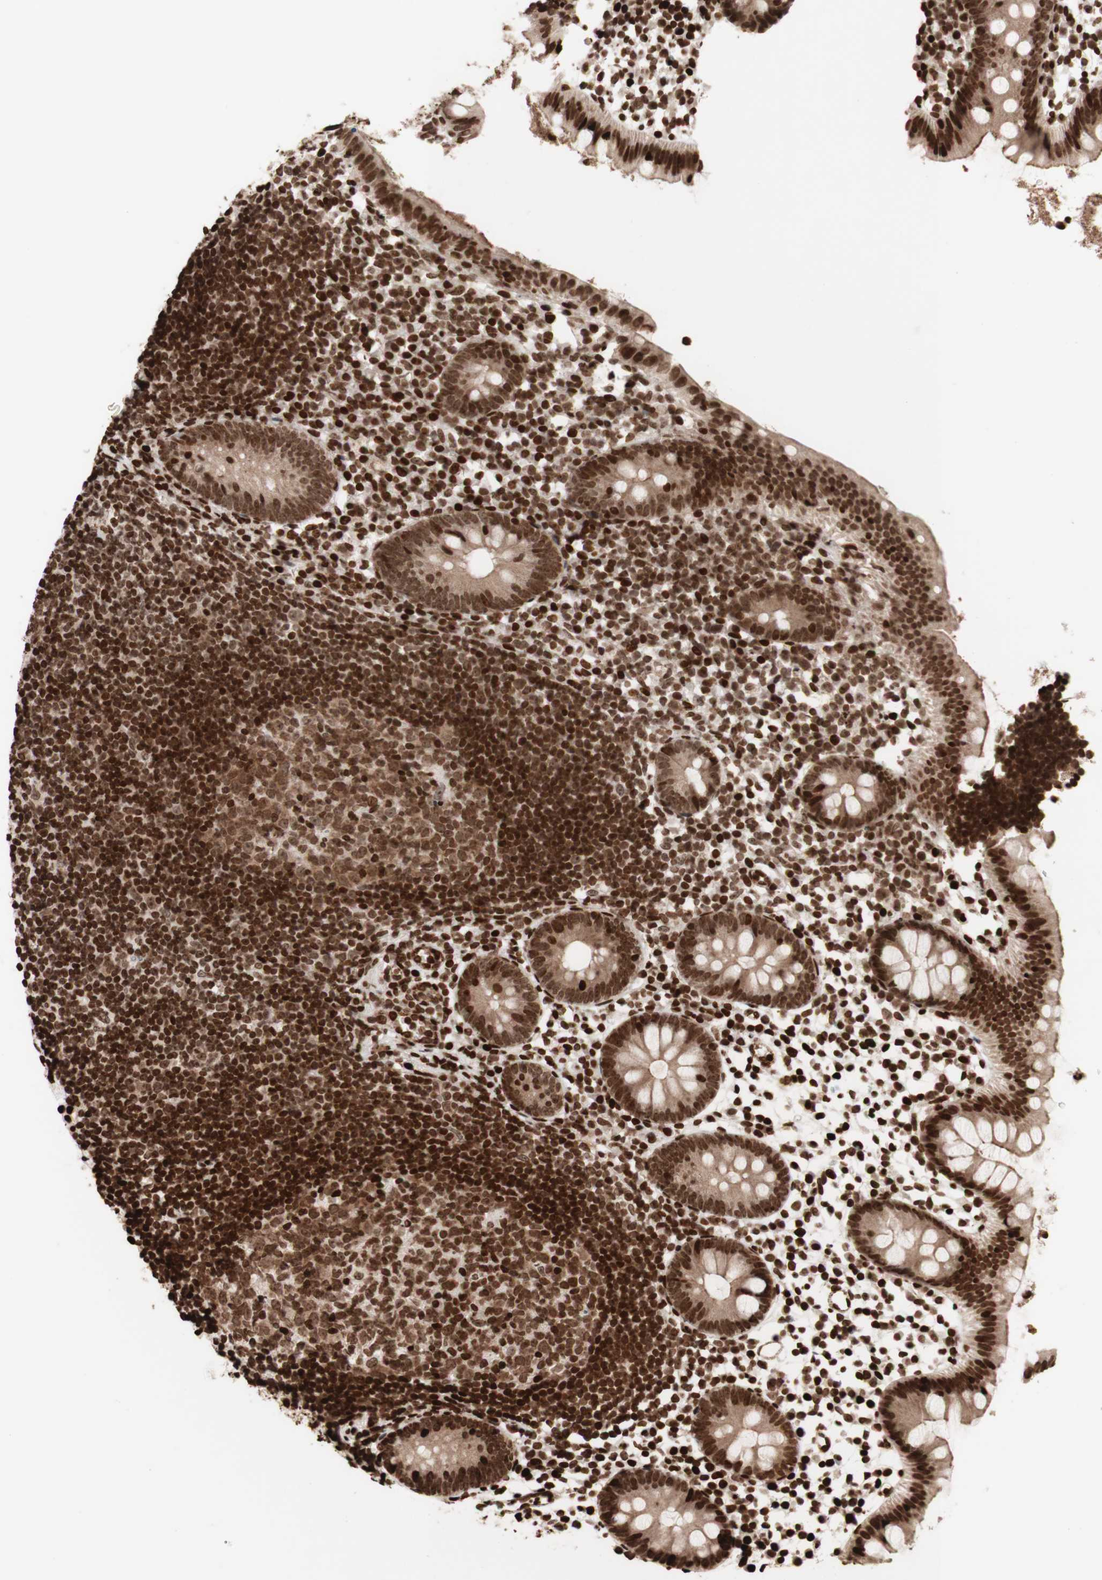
{"staining": {"intensity": "strong", "quantity": ">75%", "location": "cytoplasmic/membranous,nuclear"}, "tissue": "appendix", "cell_type": "Glandular cells", "image_type": "normal", "snomed": [{"axis": "morphology", "description": "Normal tissue, NOS"}, {"axis": "topography", "description": "Appendix"}], "caption": "Protein staining of normal appendix demonstrates strong cytoplasmic/membranous,nuclear staining in about >75% of glandular cells. The staining was performed using DAB (3,3'-diaminobenzidine) to visualize the protein expression in brown, while the nuclei were stained in blue with hematoxylin (Magnification: 20x).", "gene": "NCAPD2", "patient": {"sex": "female", "age": 20}}